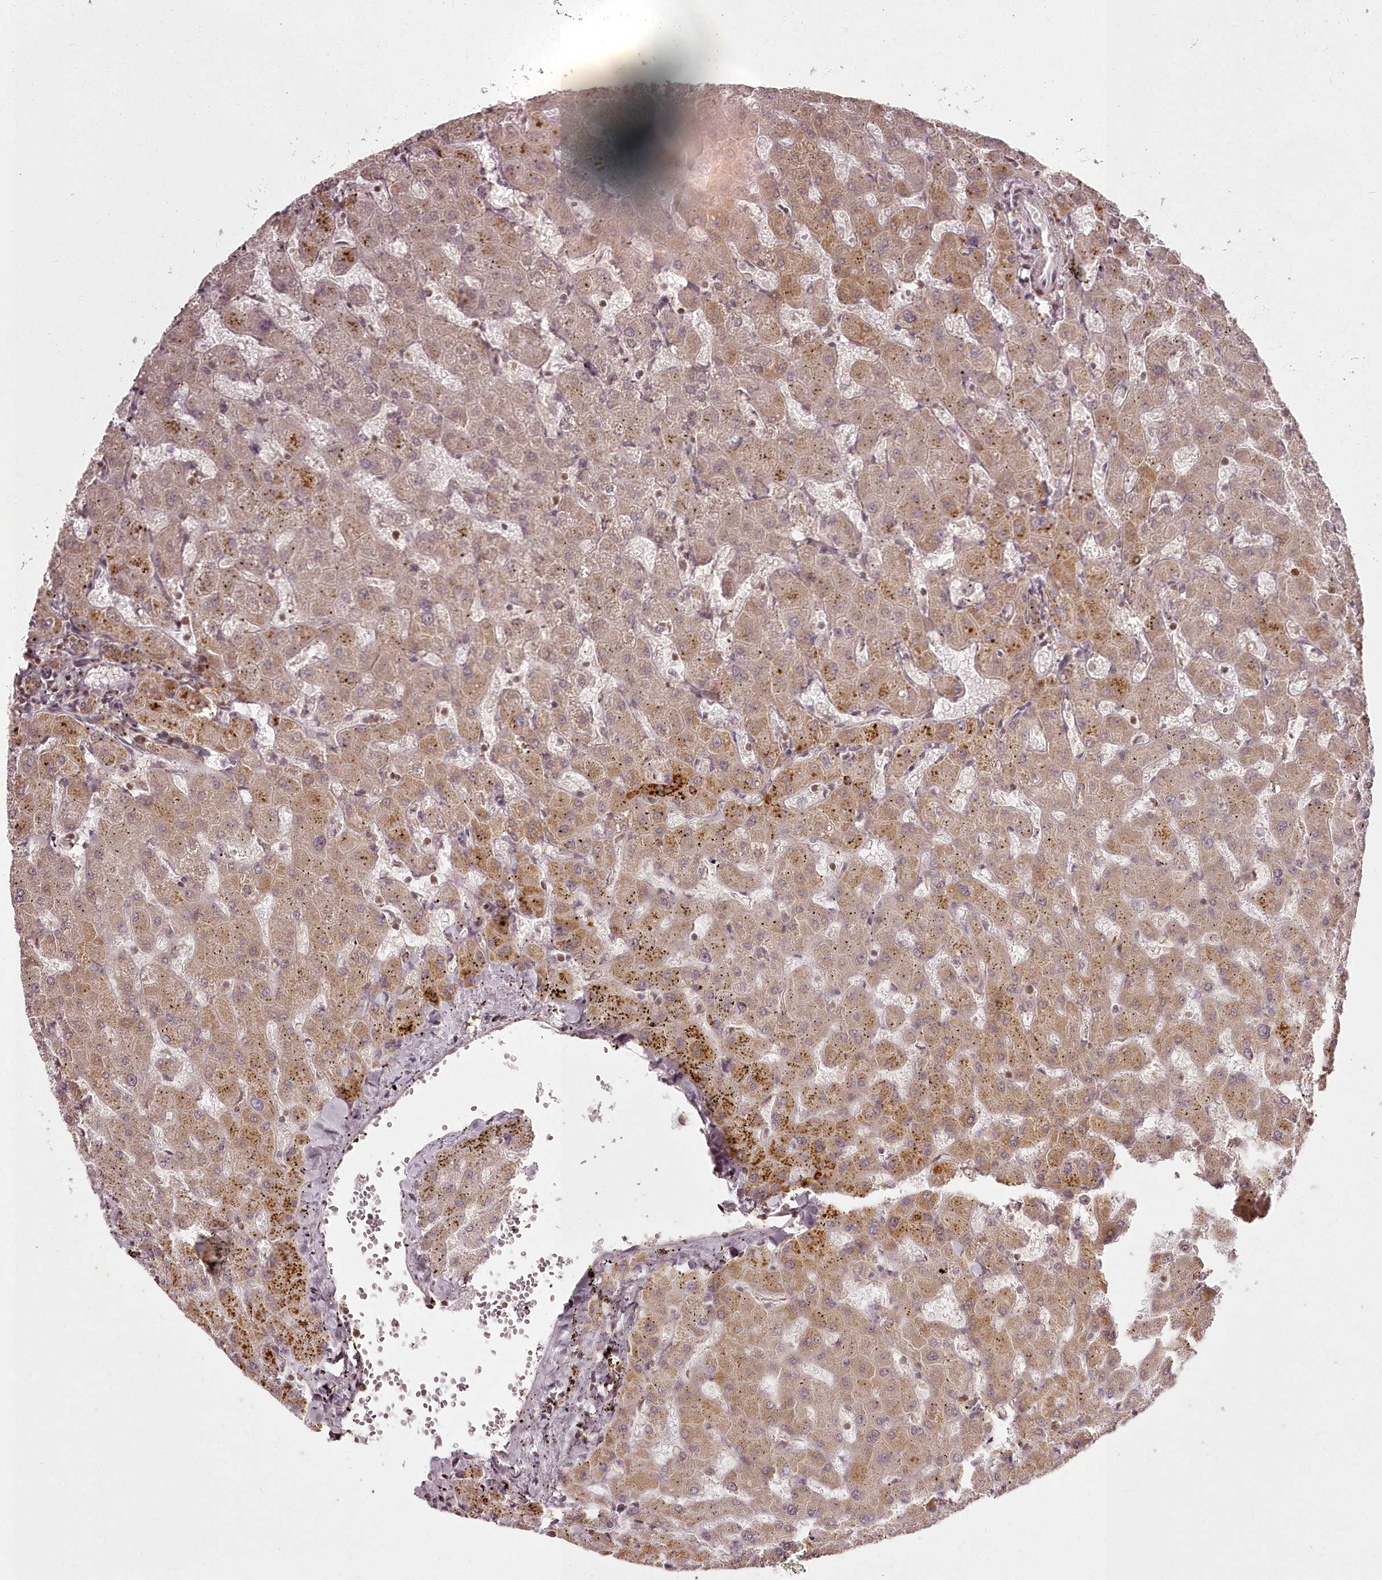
{"staining": {"intensity": "moderate", "quantity": ">75%", "location": "cytoplasmic/membranous"}, "tissue": "liver", "cell_type": "Cholangiocytes", "image_type": "normal", "snomed": [{"axis": "morphology", "description": "Normal tissue, NOS"}, {"axis": "topography", "description": "Liver"}], "caption": "IHC staining of unremarkable liver, which demonstrates medium levels of moderate cytoplasmic/membranous staining in about >75% of cholangiocytes indicating moderate cytoplasmic/membranous protein staining. The staining was performed using DAB (brown) for protein detection and nuclei were counterstained in hematoxylin (blue).", "gene": "CHCHD2", "patient": {"sex": "female", "age": 63}}